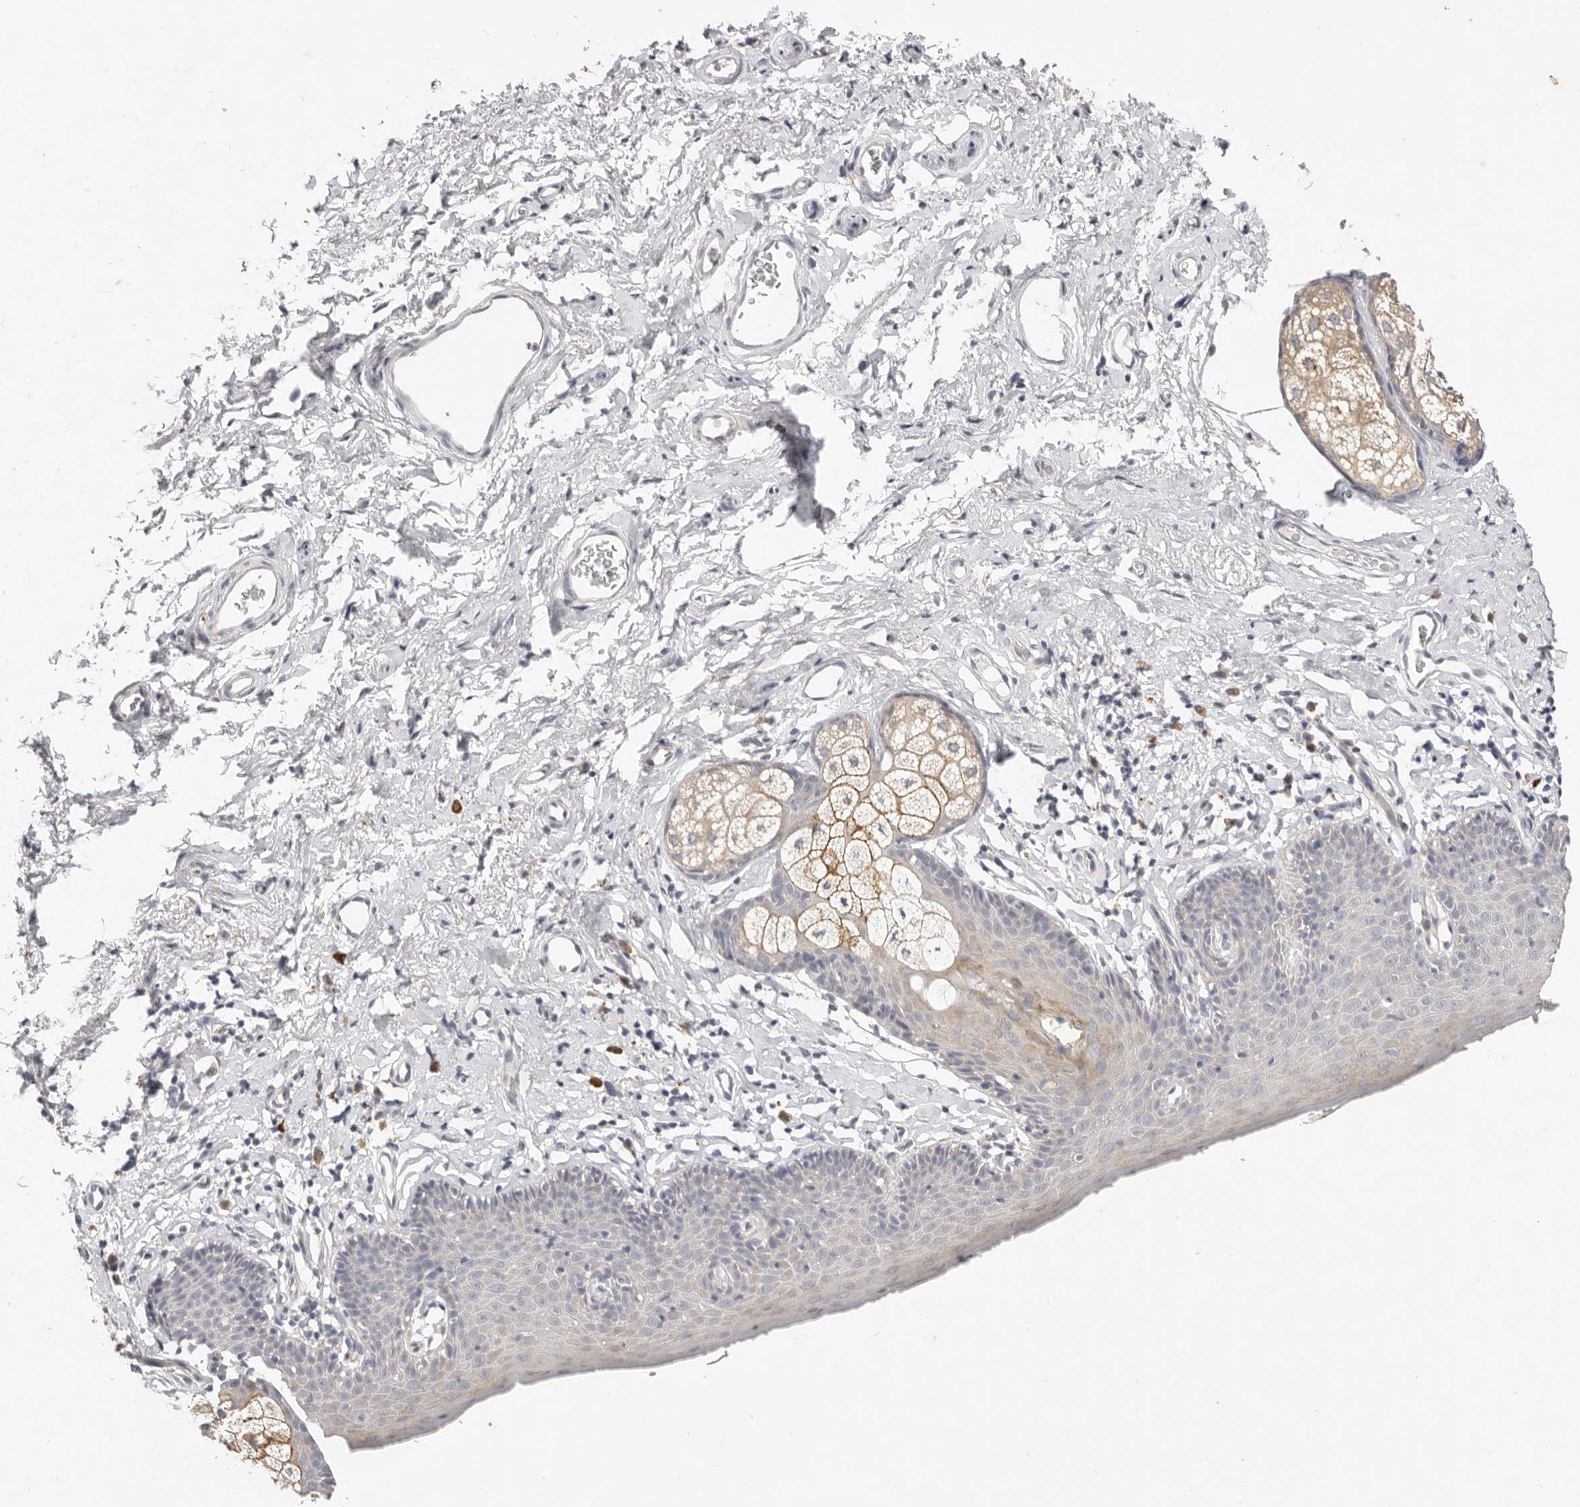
{"staining": {"intensity": "weak", "quantity": "25%-75%", "location": "cytoplasmic/membranous"}, "tissue": "skin", "cell_type": "Epidermal cells", "image_type": "normal", "snomed": [{"axis": "morphology", "description": "Normal tissue, NOS"}, {"axis": "topography", "description": "Vulva"}], "caption": "Immunohistochemistry (DAB) staining of unremarkable human skin shows weak cytoplasmic/membranous protein staining in about 25%-75% of epidermal cells.", "gene": "WDR77", "patient": {"sex": "female", "age": 66}}